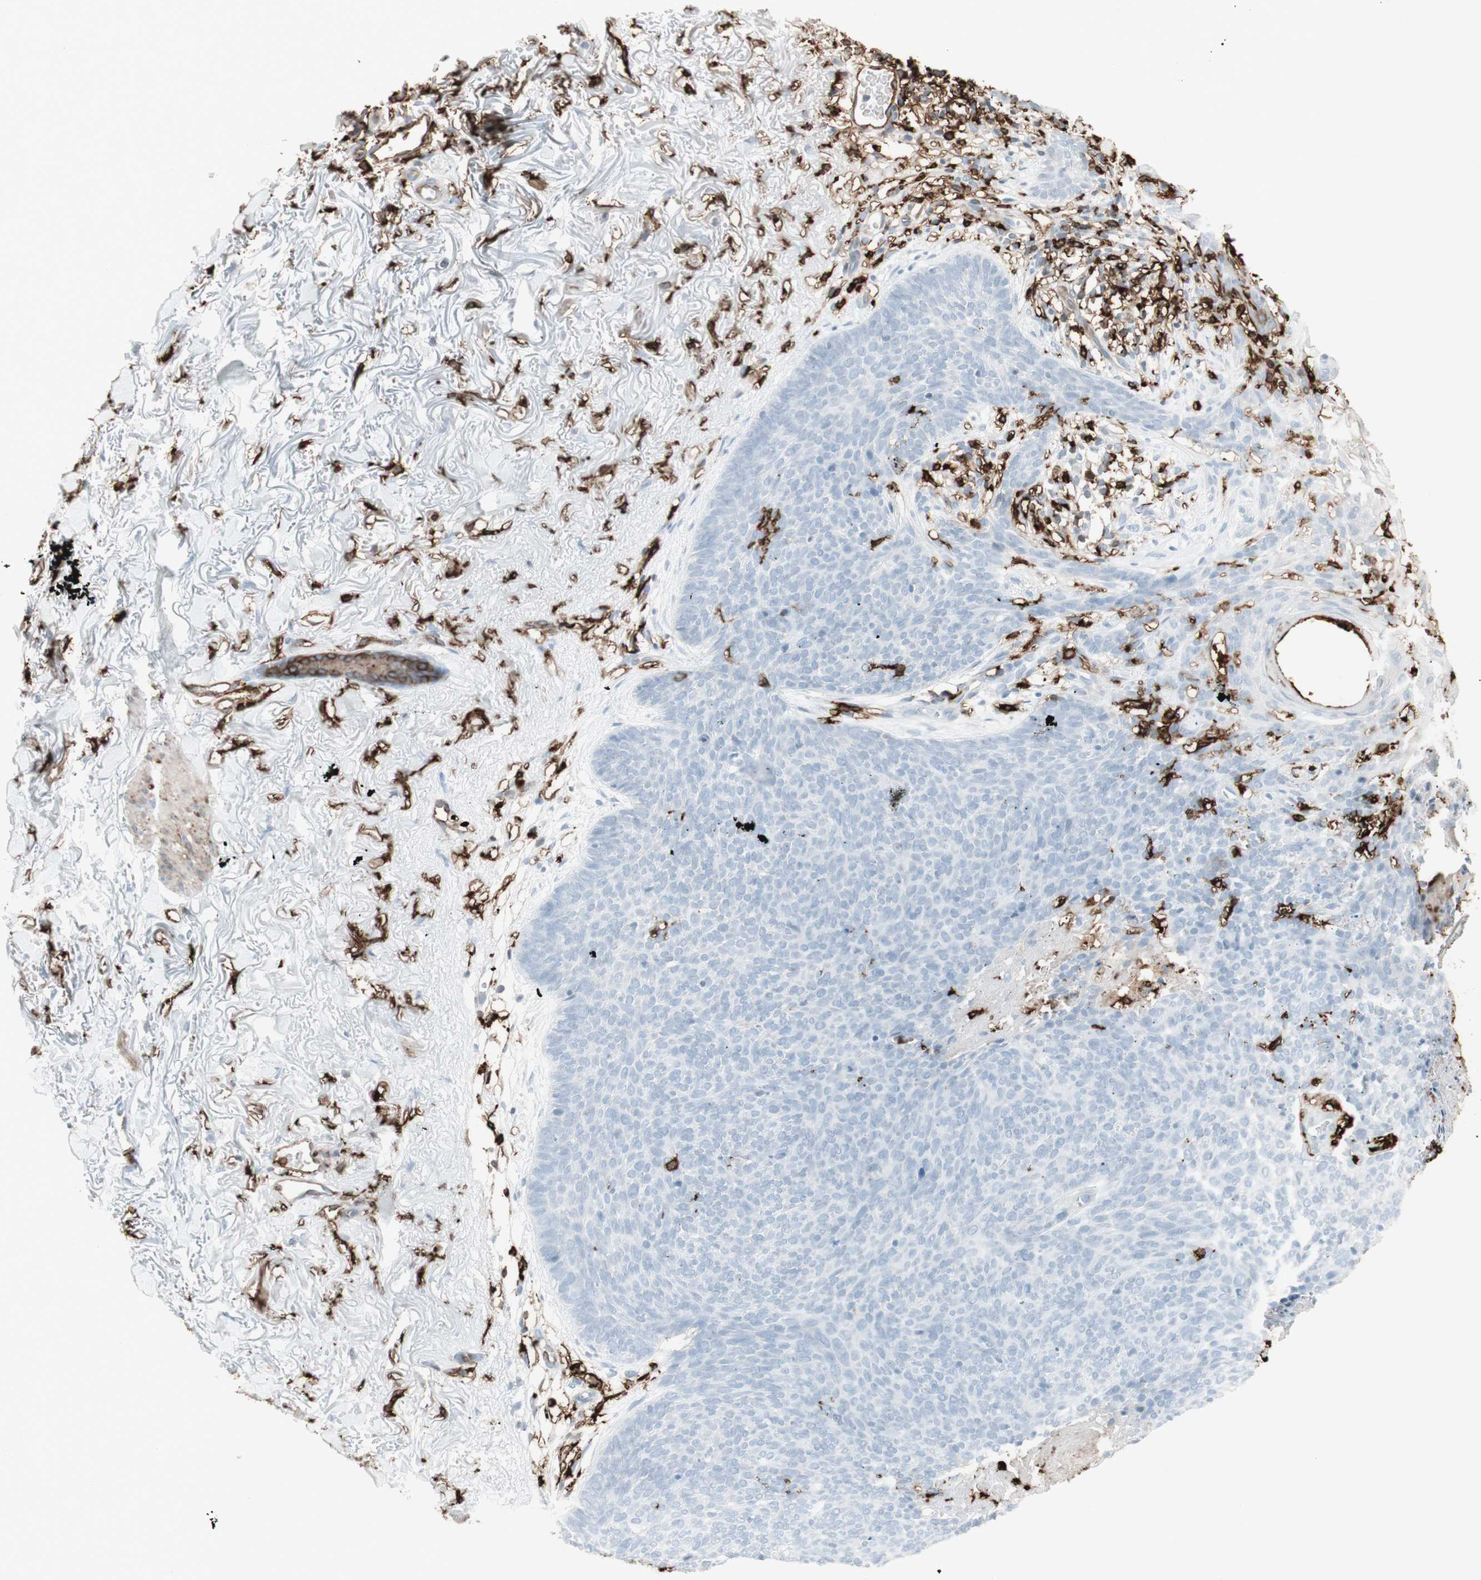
{"staining": {"intensity": "negative", "quantity": "none", "location": "none"}, "tissue": "skin cancer", "cell_type": "Tumor cells", "image_type": "cancer", "snomed": [{"axis": "morphology", "description": "Normal tissue, NOS"}, {"axis": "morphology", "description": "Basal cell carcinoma"}, {"axis": "topography", "description": "Skin"}], "caption": "Image shows no significant protein staining in tumor cells of skin basal cell carcinoma. (Stains: DAB immunohistochemistry (IHC) with hematoxylin counter stain, Microscopy: brightfield microscopy at high magnification).", "gene": "HLA-DPB1", "patient": {"sex": "female", "age": 70}}